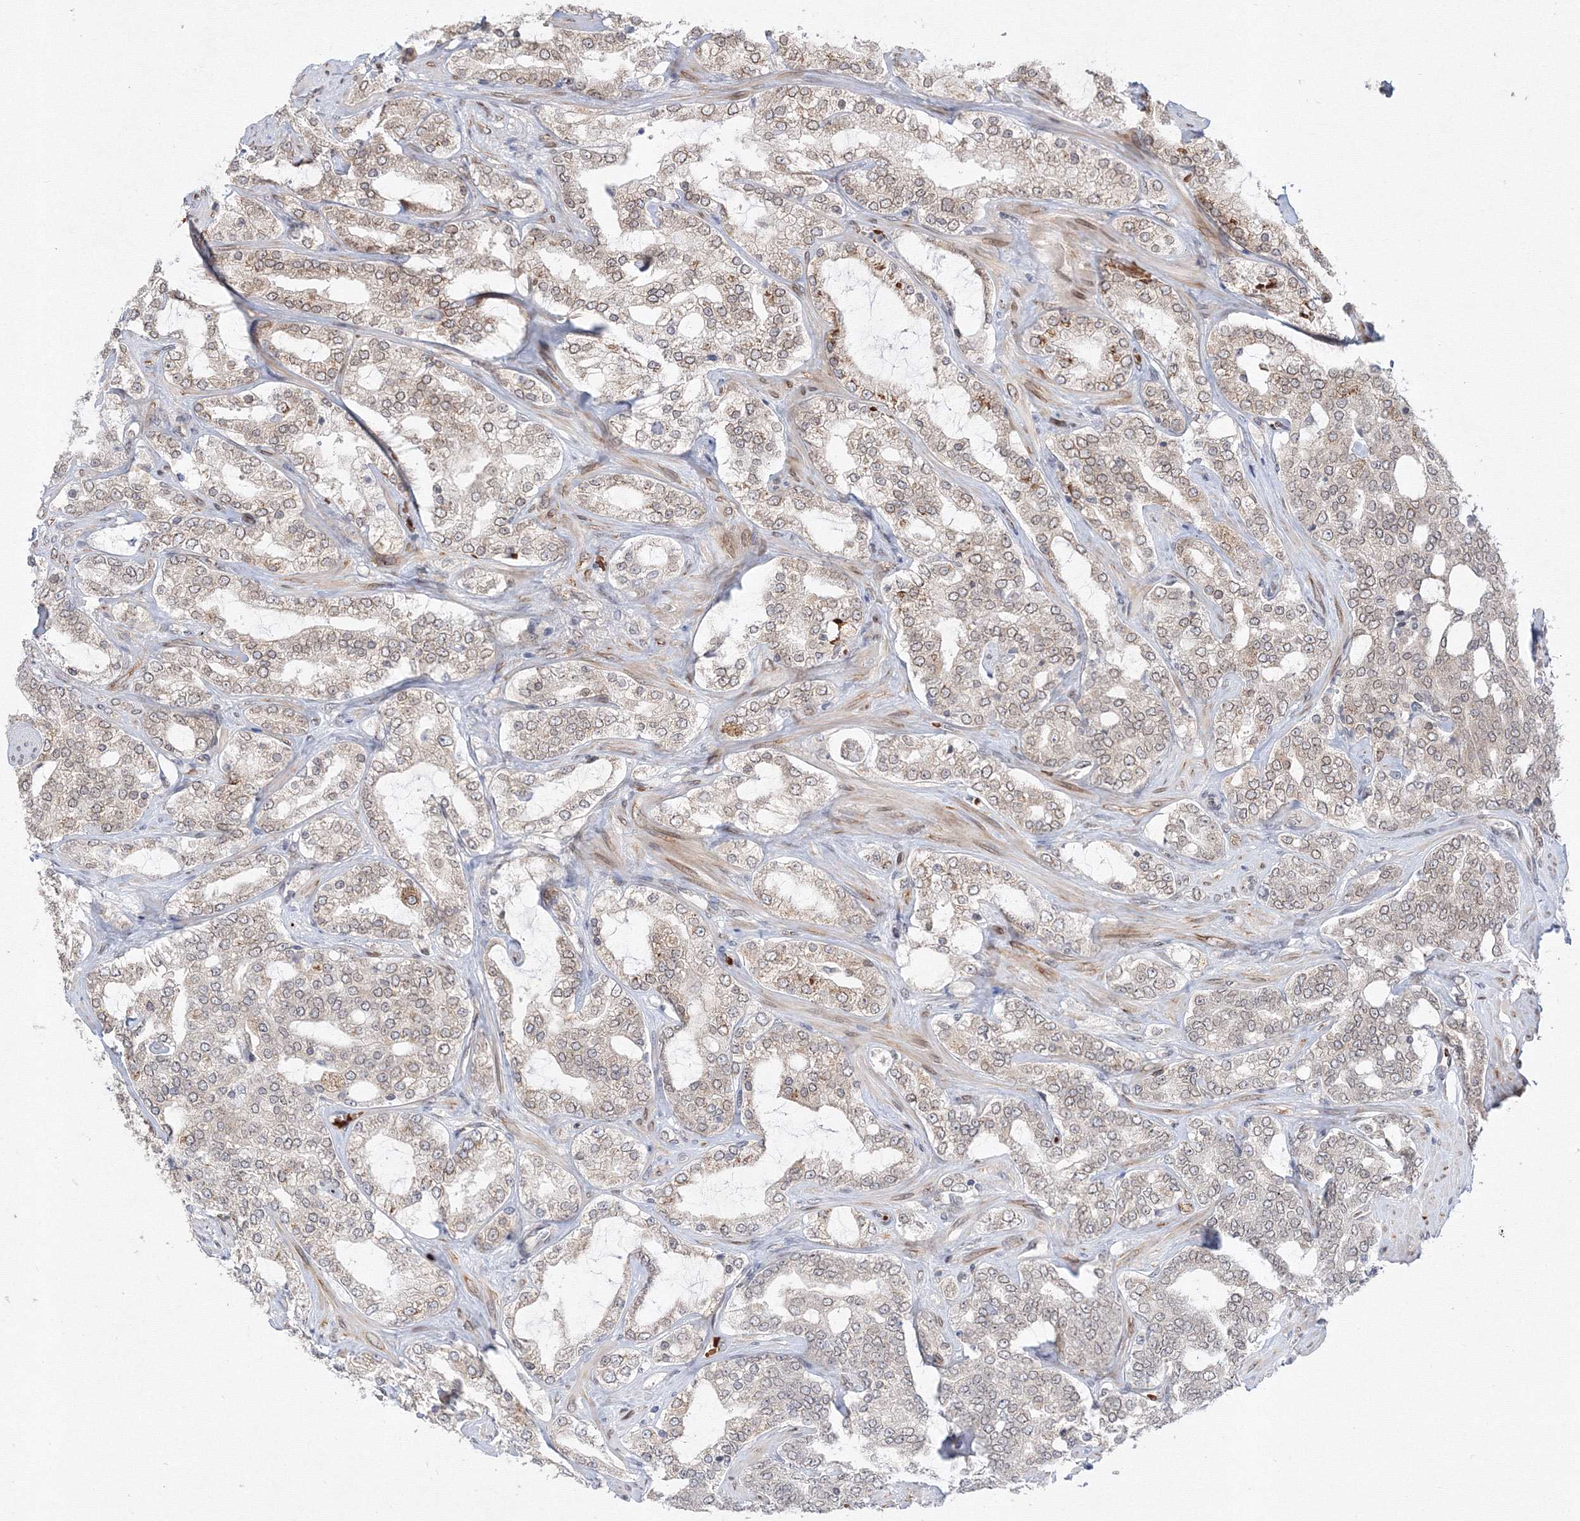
{"staining": {"intensity": "weak", "quantity": "25%-75%", "location": "cytoplasmic/membranous,nuclear"}, "tissue": "prostate cancer", "cell_type": "Tumor cells", "image_type": "cancer", "snomed": [{"axis": "morphology", "description": "Adenocarcinoma, High grade"}, {"axis": "topography", "description": "Prostate"}], "caption": "Prostate high-grade adenocarcinoma tissue shows weak cytoplasmic/membranous and nuclear expression in about 25%-75% of tumor cells The protein is stained brown, and the nuclei are stained in blue (DAB IHC with brightfield microscopy, high magnification).", "gene": "DNAJB2", "patient": {"sex": "male", "age": 64}}